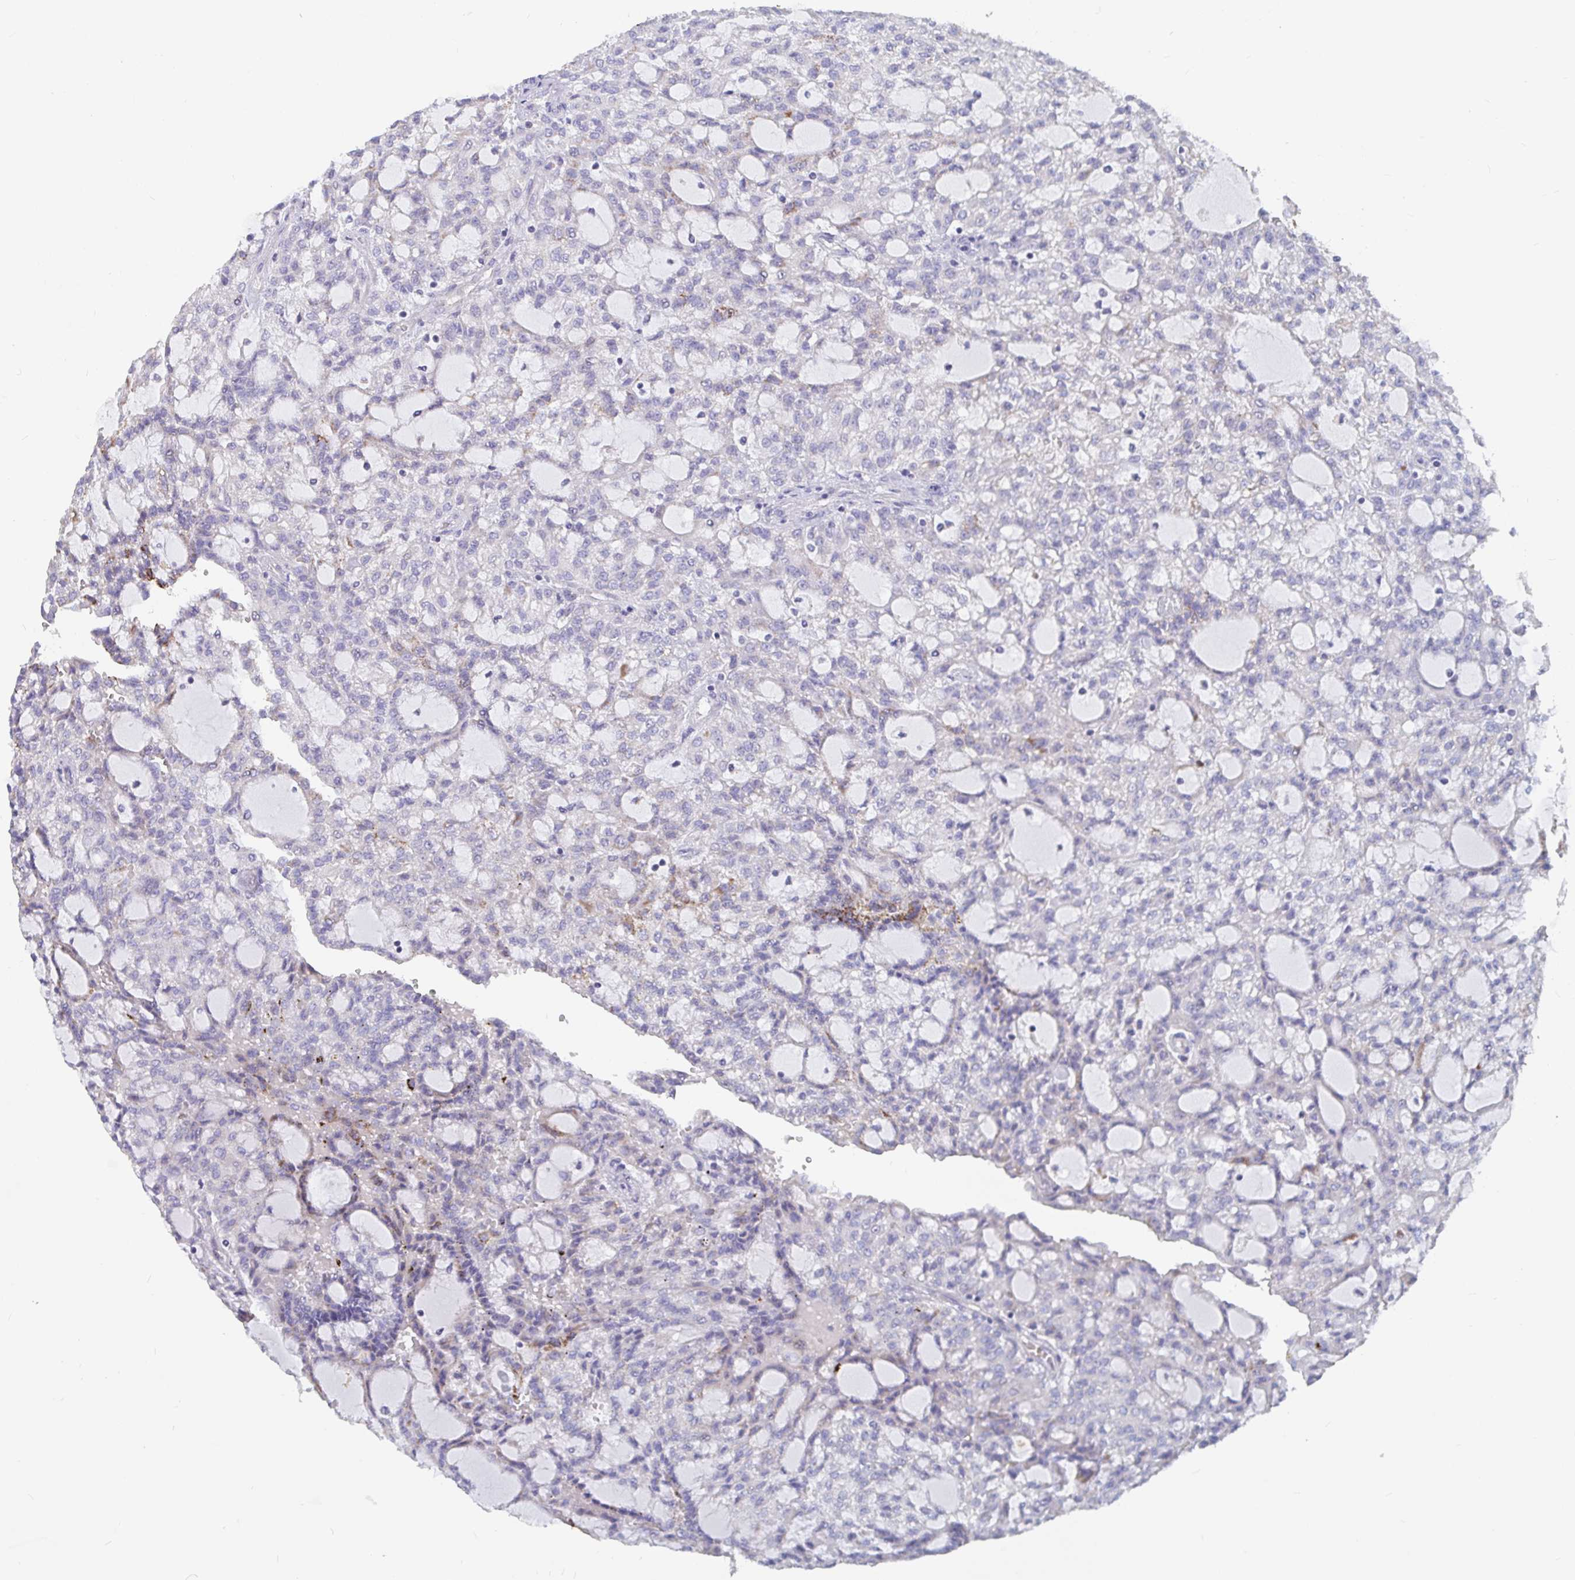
{"staining": {"intensity": "moderate", "quantity": "<25%", "location": "cytoplasmic/membranous"}, "tissue": "renal cancer", "cell_type": "Tumor cells", "image_type": "cancer", "snomed": [{"axis": "morphology", "description": "Adenocarcinoma, NOS"}, {"axis": "topography", "description": "Kidney"}], "caption": "Renal cancer (adenocarcinoma) tissue demonstrates moderate cytoplasmic/membranous positivity in about <25% of tumor cells, visualized by immunohistochemistry.", "gene": "FAM156B", "patient": {"sex": "male", "age": 63}}